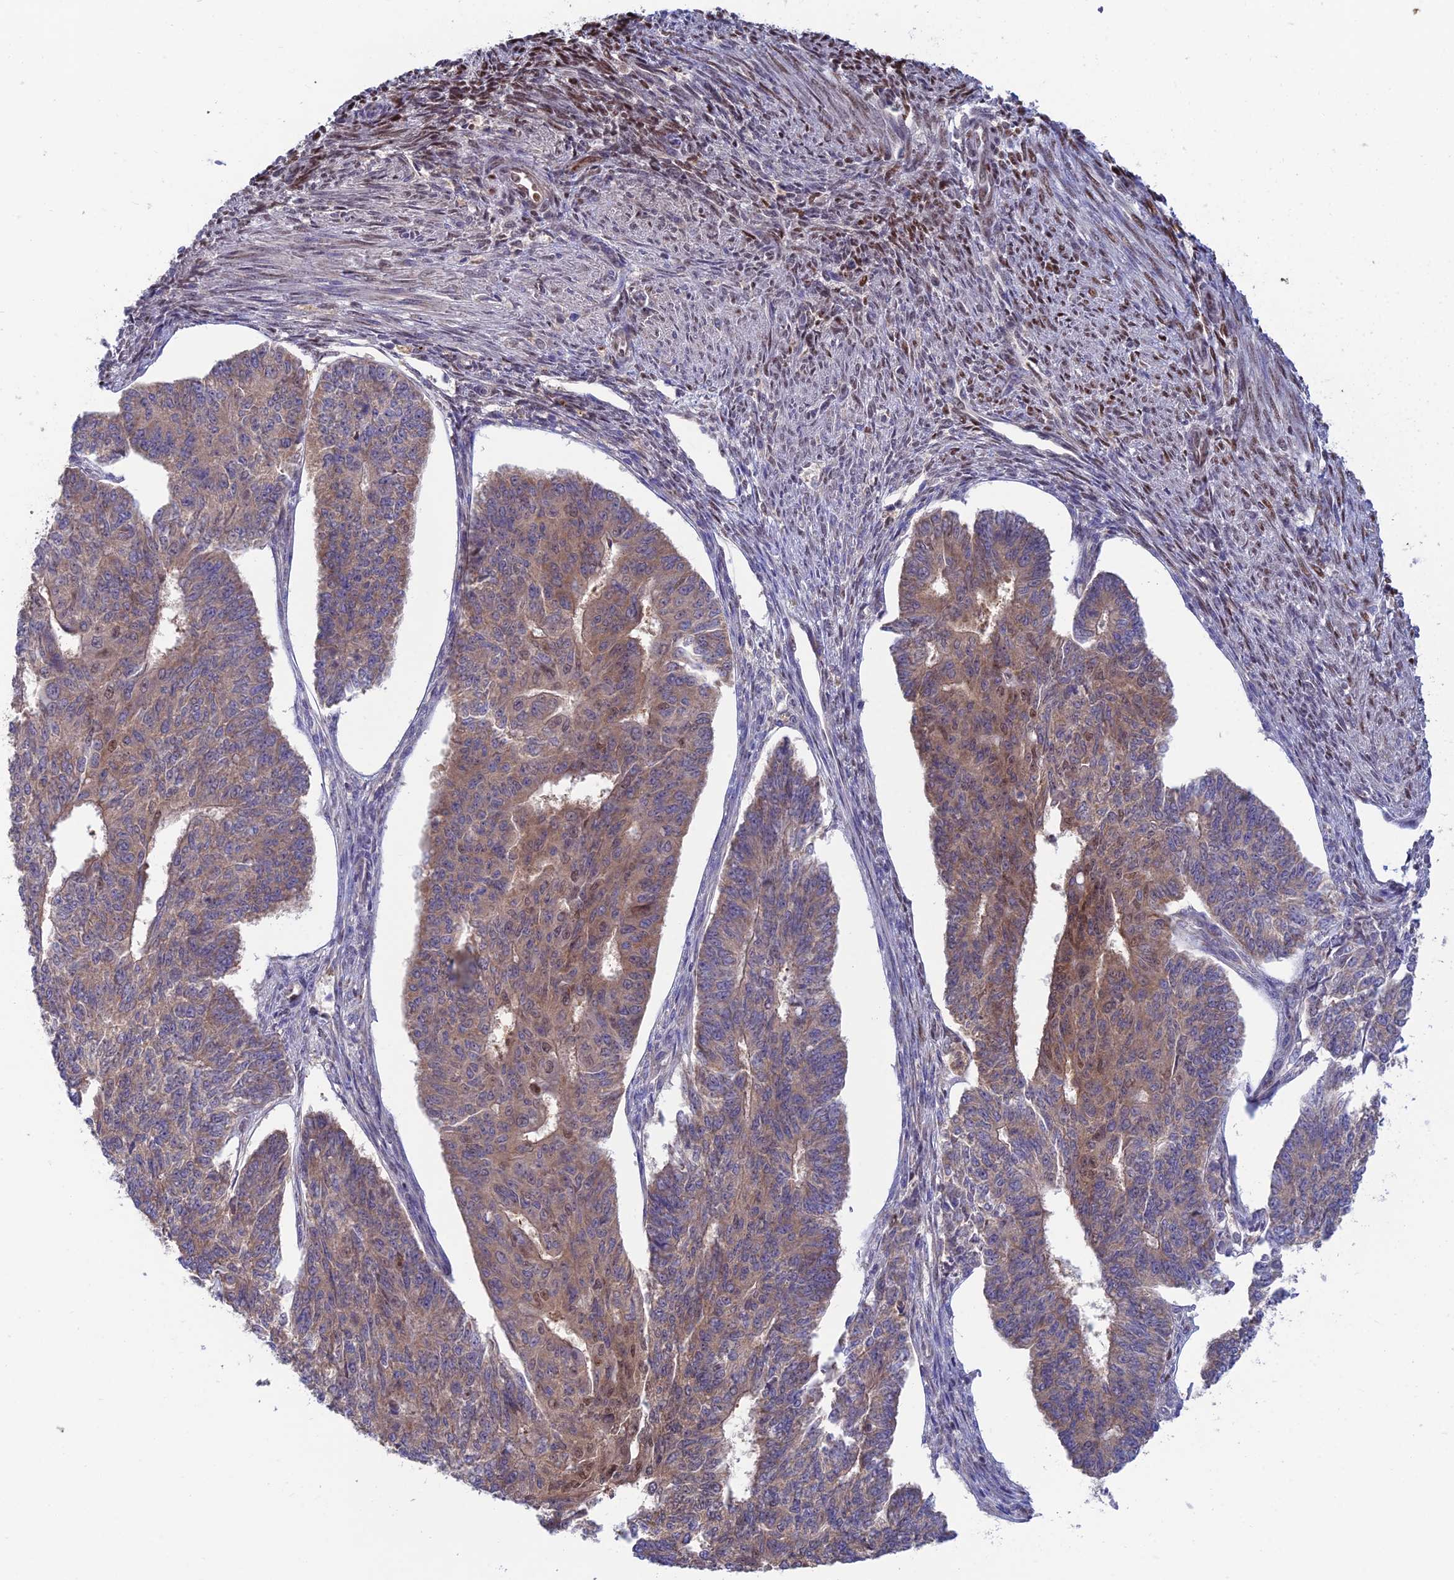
{"staining": {"intensity": "moderate", "quantity": ">75%", "location": "cytoplasmic/membranous"}, "tissue": "endometrial cancer", "cell_type": "Tumor cells", "image_type": "cancer", "snomed": [{"axis": "morphology", "description": "Adenocarcinoma, NOS"}, {"axis": "topography", "description": "Endometrium"}], "caption": "A histopathology image showing moderate cytoplasmic/membranous positivity in approximately >75% of tumor cells in endometrial adenocarcinoma, as visualized by brown immunohistochemical staining.", "gene": "DNPEP", "patient": {"sex": "female", "age": 32}}